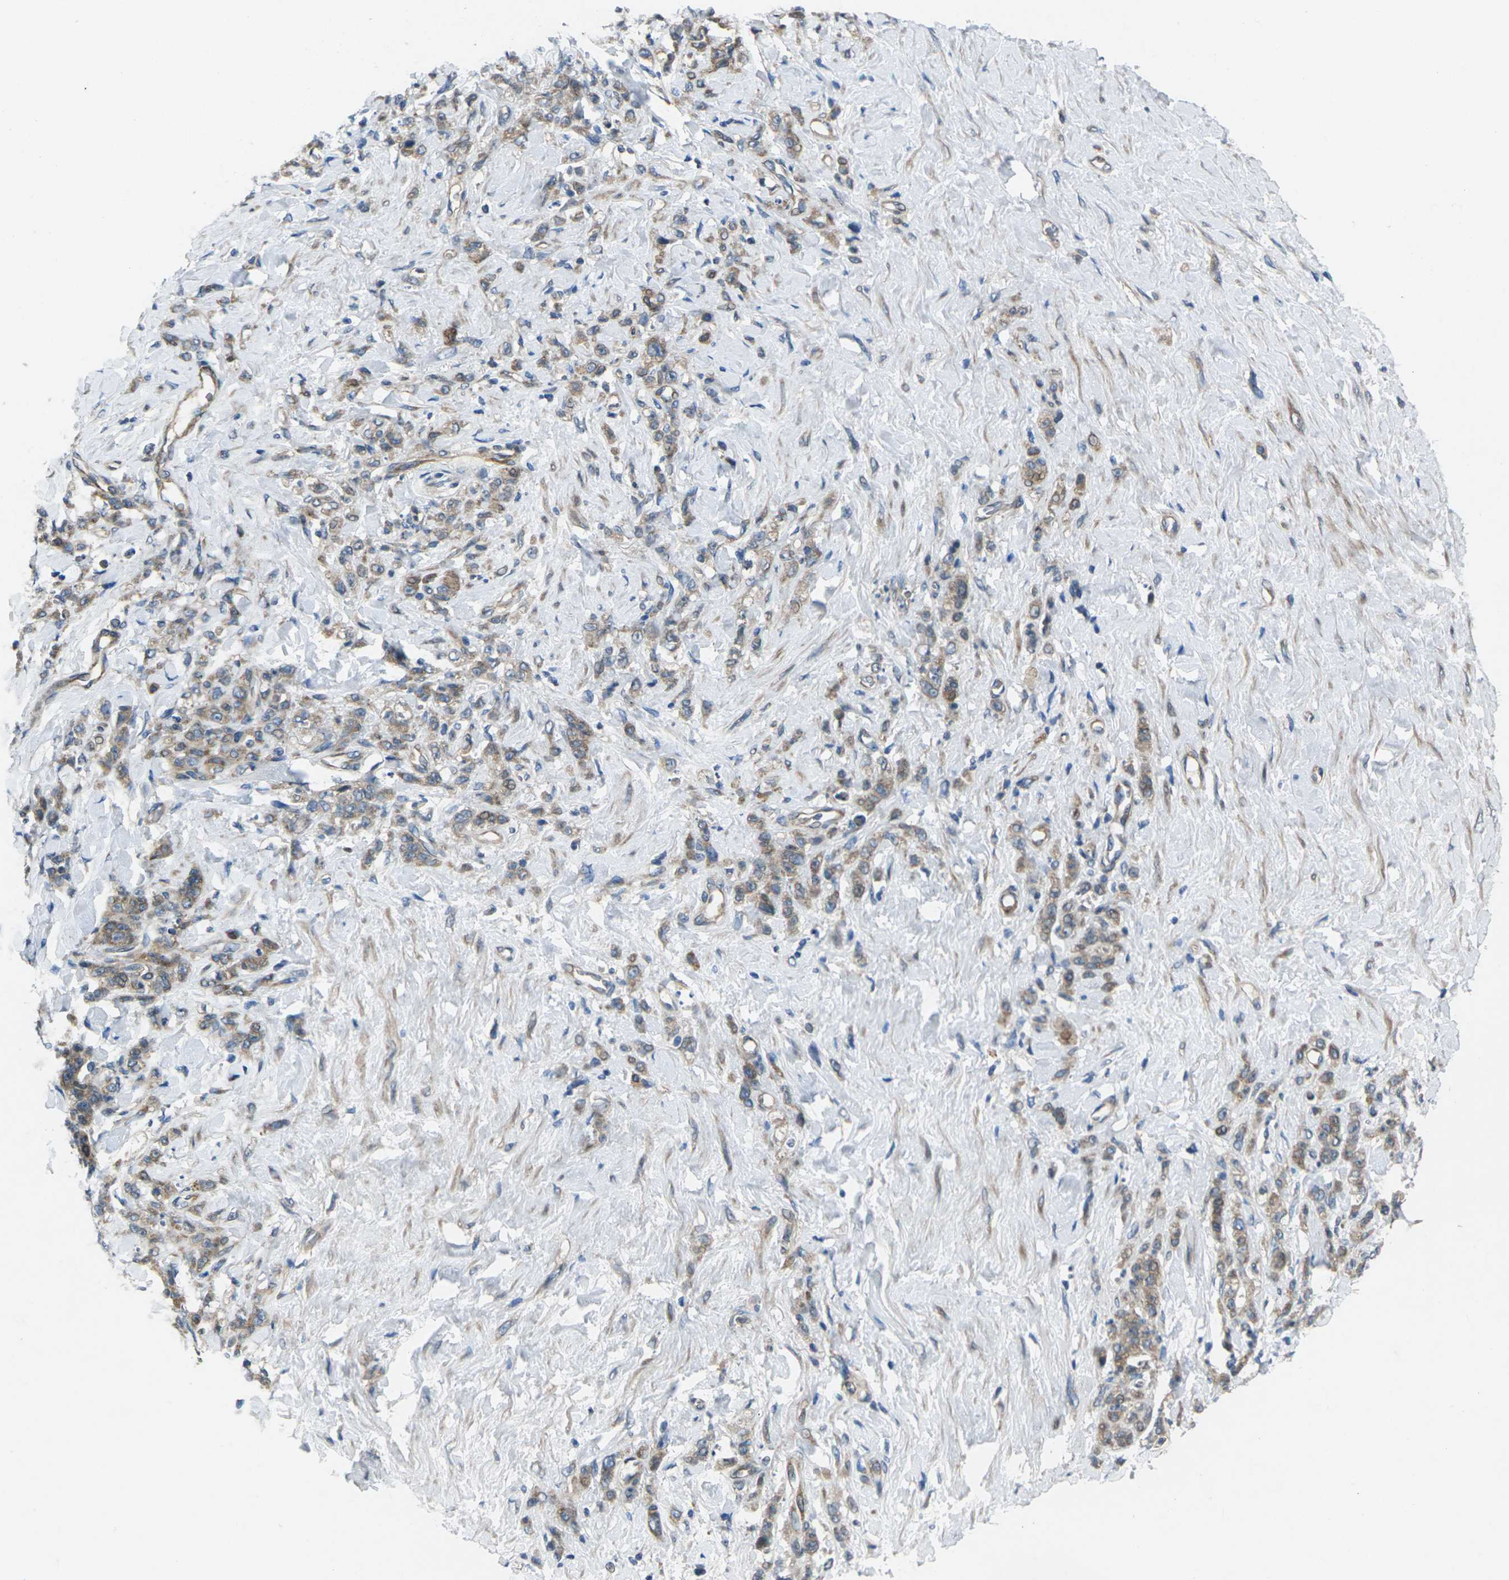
{"staining": {"intensity": "moderate", "quantity": ">75%", "location": "cytoplasmic/membranous"}, "tissue": "stomach cancer", "cell_type": "Tumor cells", "image_type": "cancer", "snomed": [{"axis": "morphology", "description": "Adenocarcinoma, NOS"}, {"axis": "topography", "description": "Stomach"}], "caption": "Adenocarcinoma (stomach) was stained to show a protein in brown. There is medium levels of moderate cytoplasmic/membranous positivity in approximately >75% of tumor cells.", "gene": "EDNRA", "patient": {"sex": "male", "age": 82}}